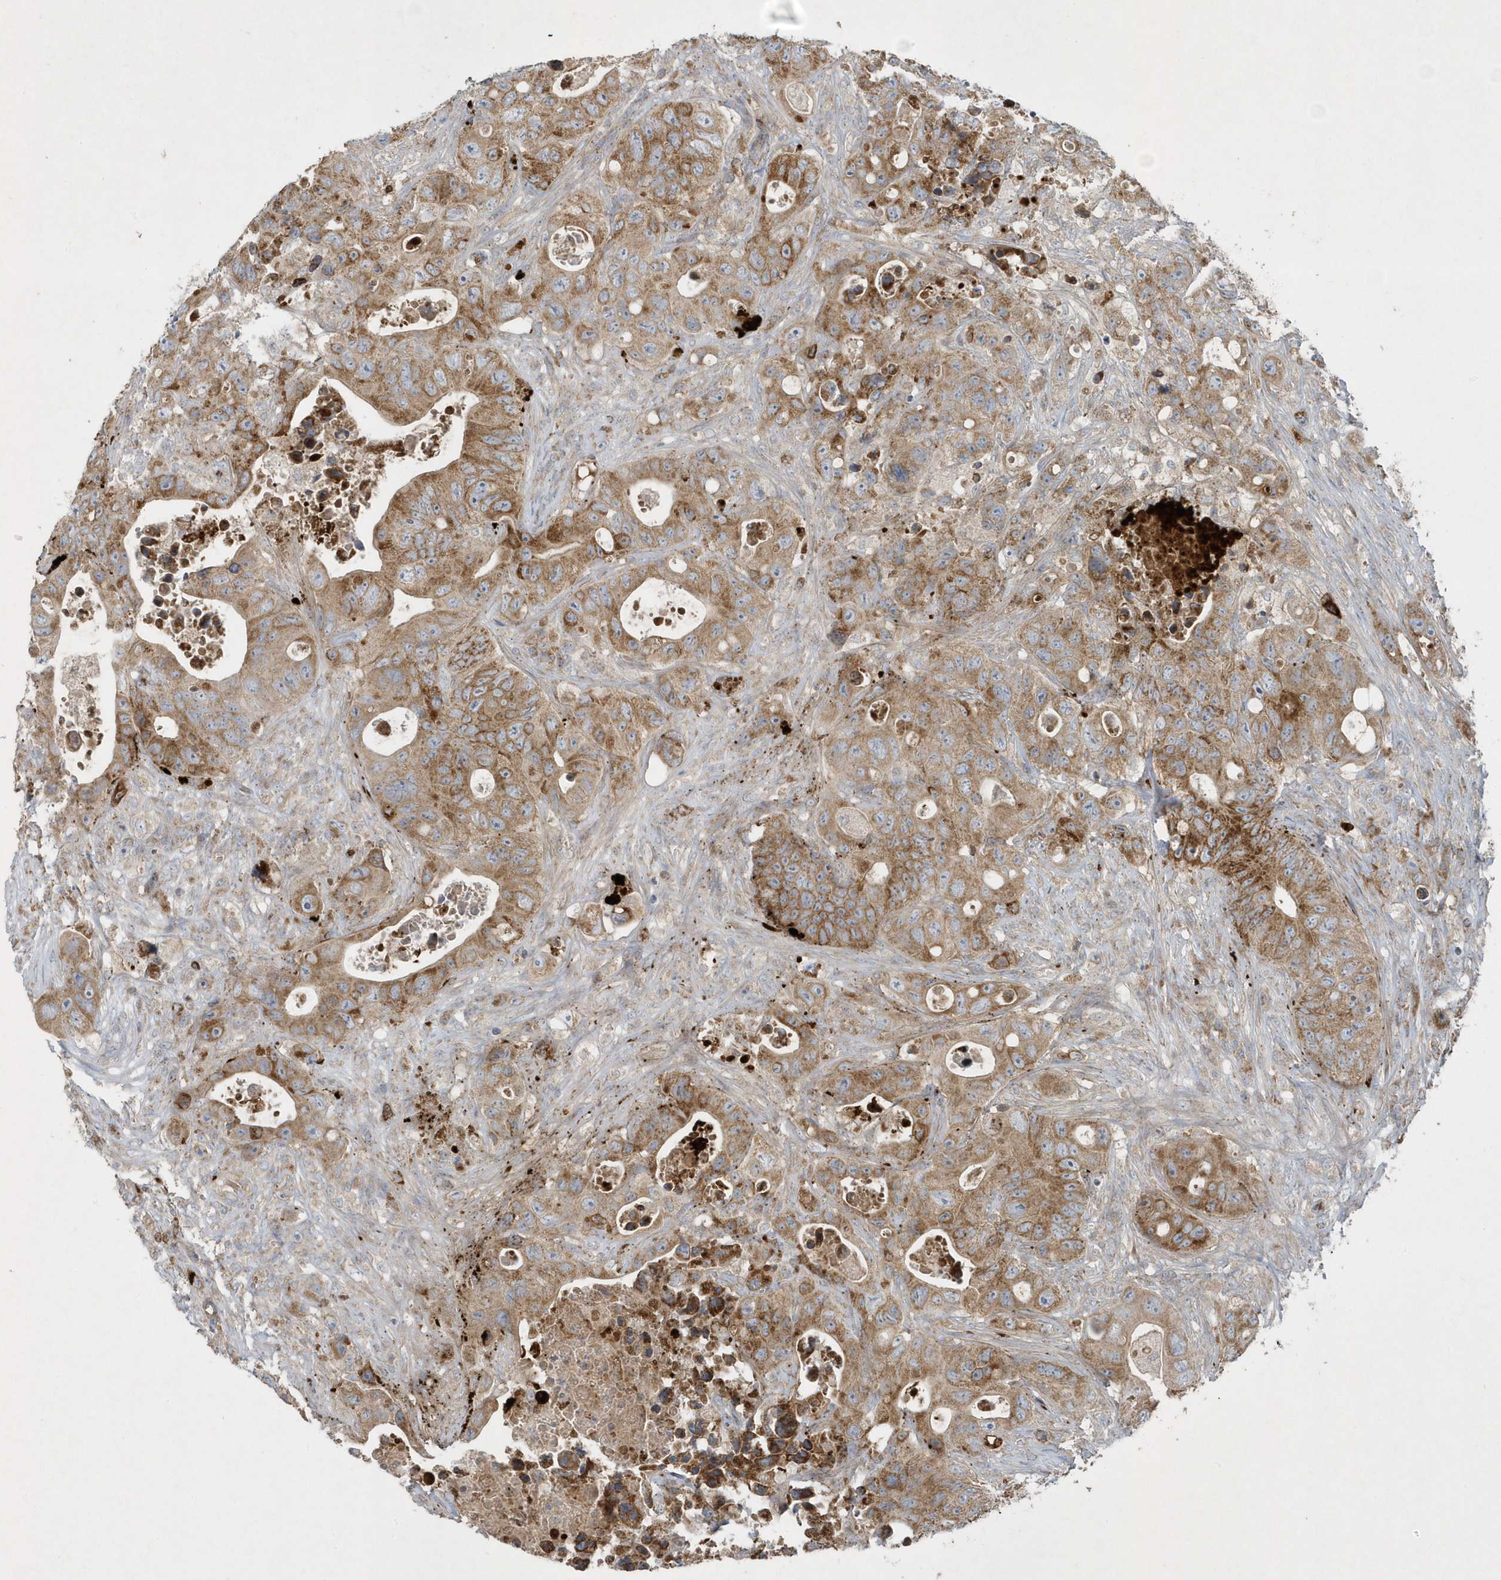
{"staining": {"intensity": "moderate", "quantity": ">75%", "location": "cytoplasmic/membranous"}, "tissue": "colorectal cancer", "cell_type": "Tumor cells", "image_type": "cancer", "snomed": [{"axis": "morphology", "description": "Adenocarcinoma, NOS"}, {"axis": "topography", "description": "Colon"}], "caption": "Tumor cells show medium levels of moderate cytoplasmic/membranous positivity in approximately >75% of cells in human colorectal adenocarcinoma. The protein of interest is shown in brown color, while the nuclei are stained blue.", "gene": "SLC38A2", "patient": {"sex": "female", "age": 46}}